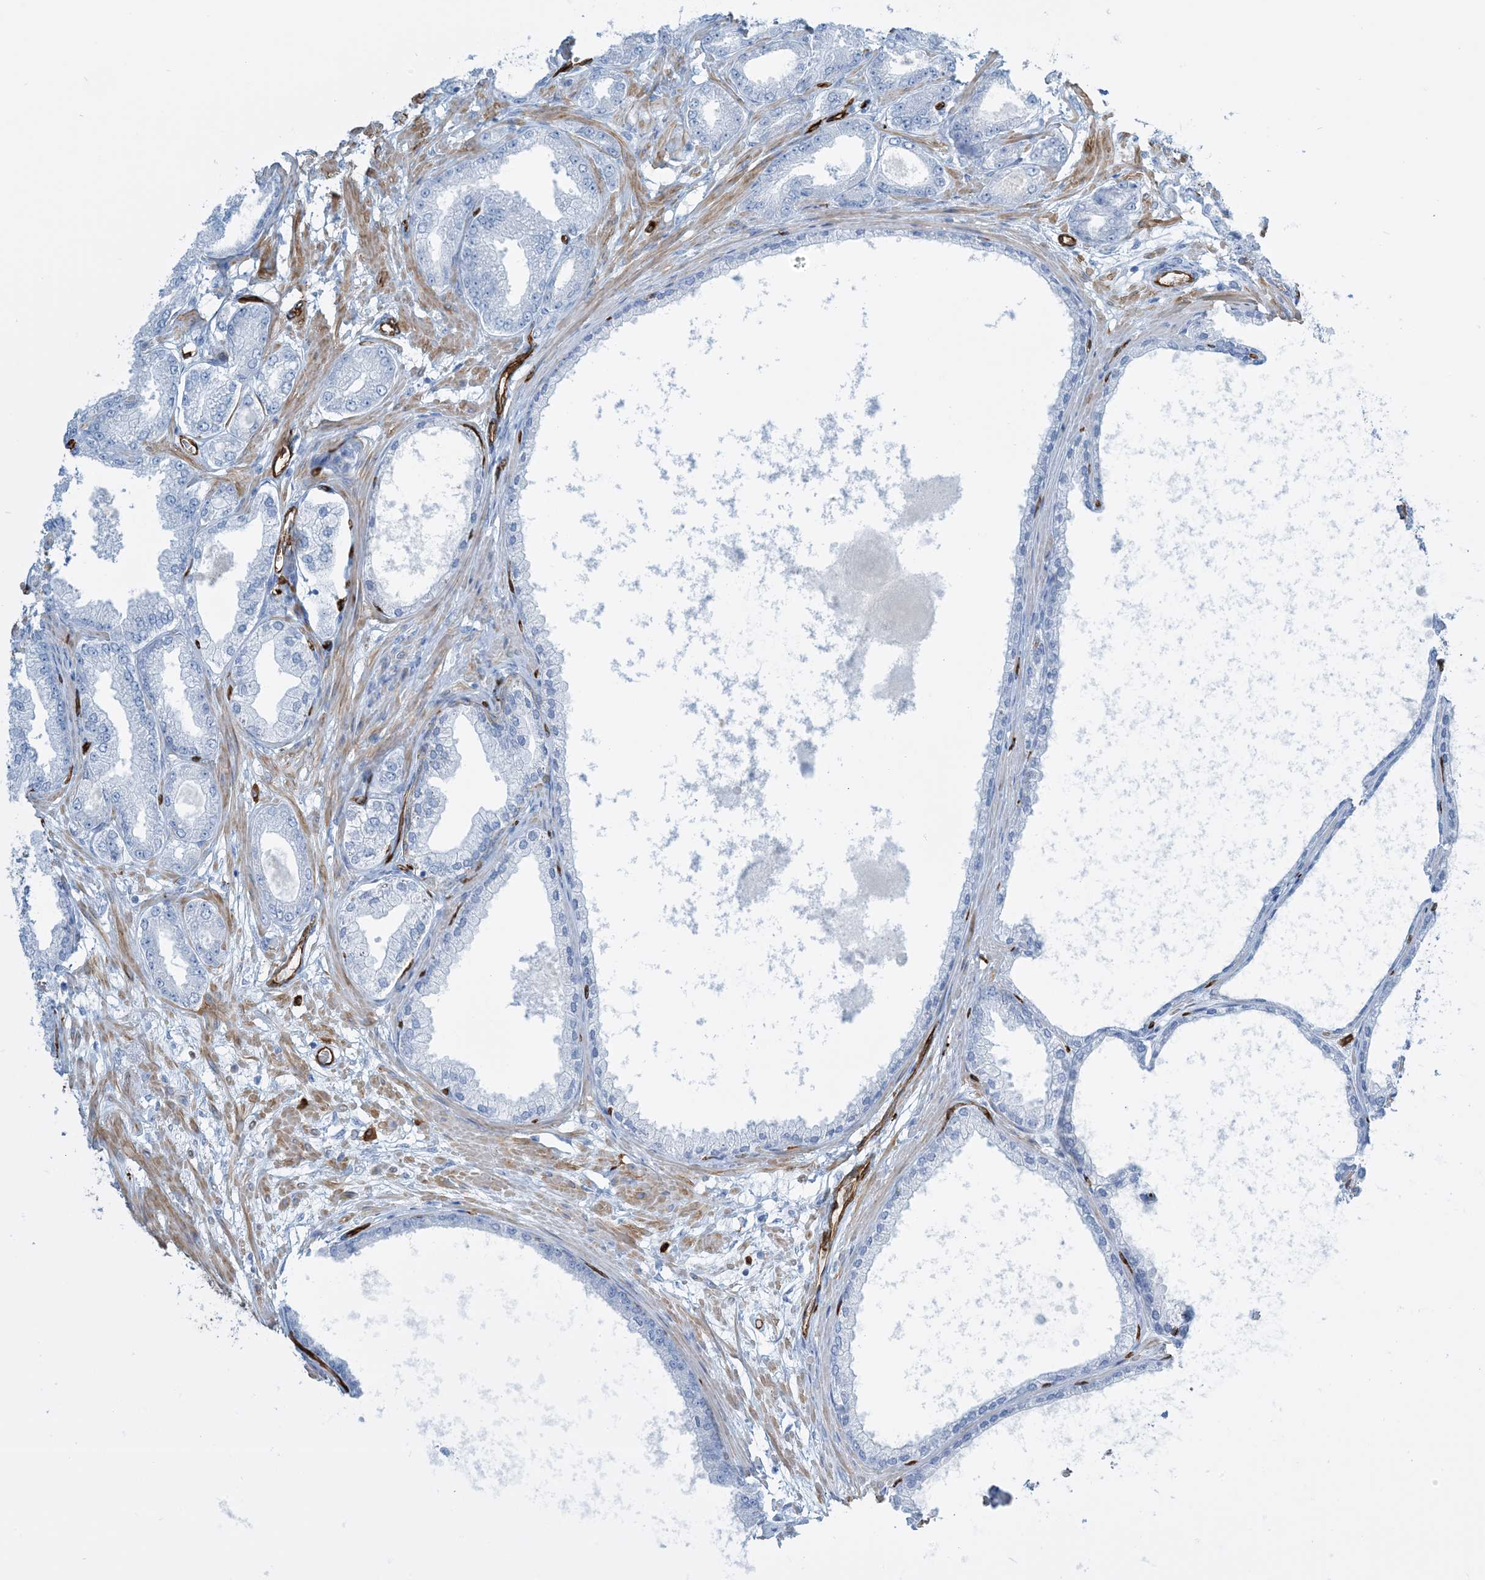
{"staining": {"intensity": "negative", "quantity": "none", "location": "none"}, "tissue": "prostate cancer", "cell_type": "Tumor cells", "image_type": "cancer", "snomed": [{"axis": "morphology", "description": "Adenocarcinoma, Low grade"}, {"axis": "topography", "description": "Prostate"}], "caption": "IHC of prostate cancer reveals no expression in tumor cells. Nuclei are stained in blue.", "gene": "EPS8L3", "patient": {"sex": "male", "age": 63}}